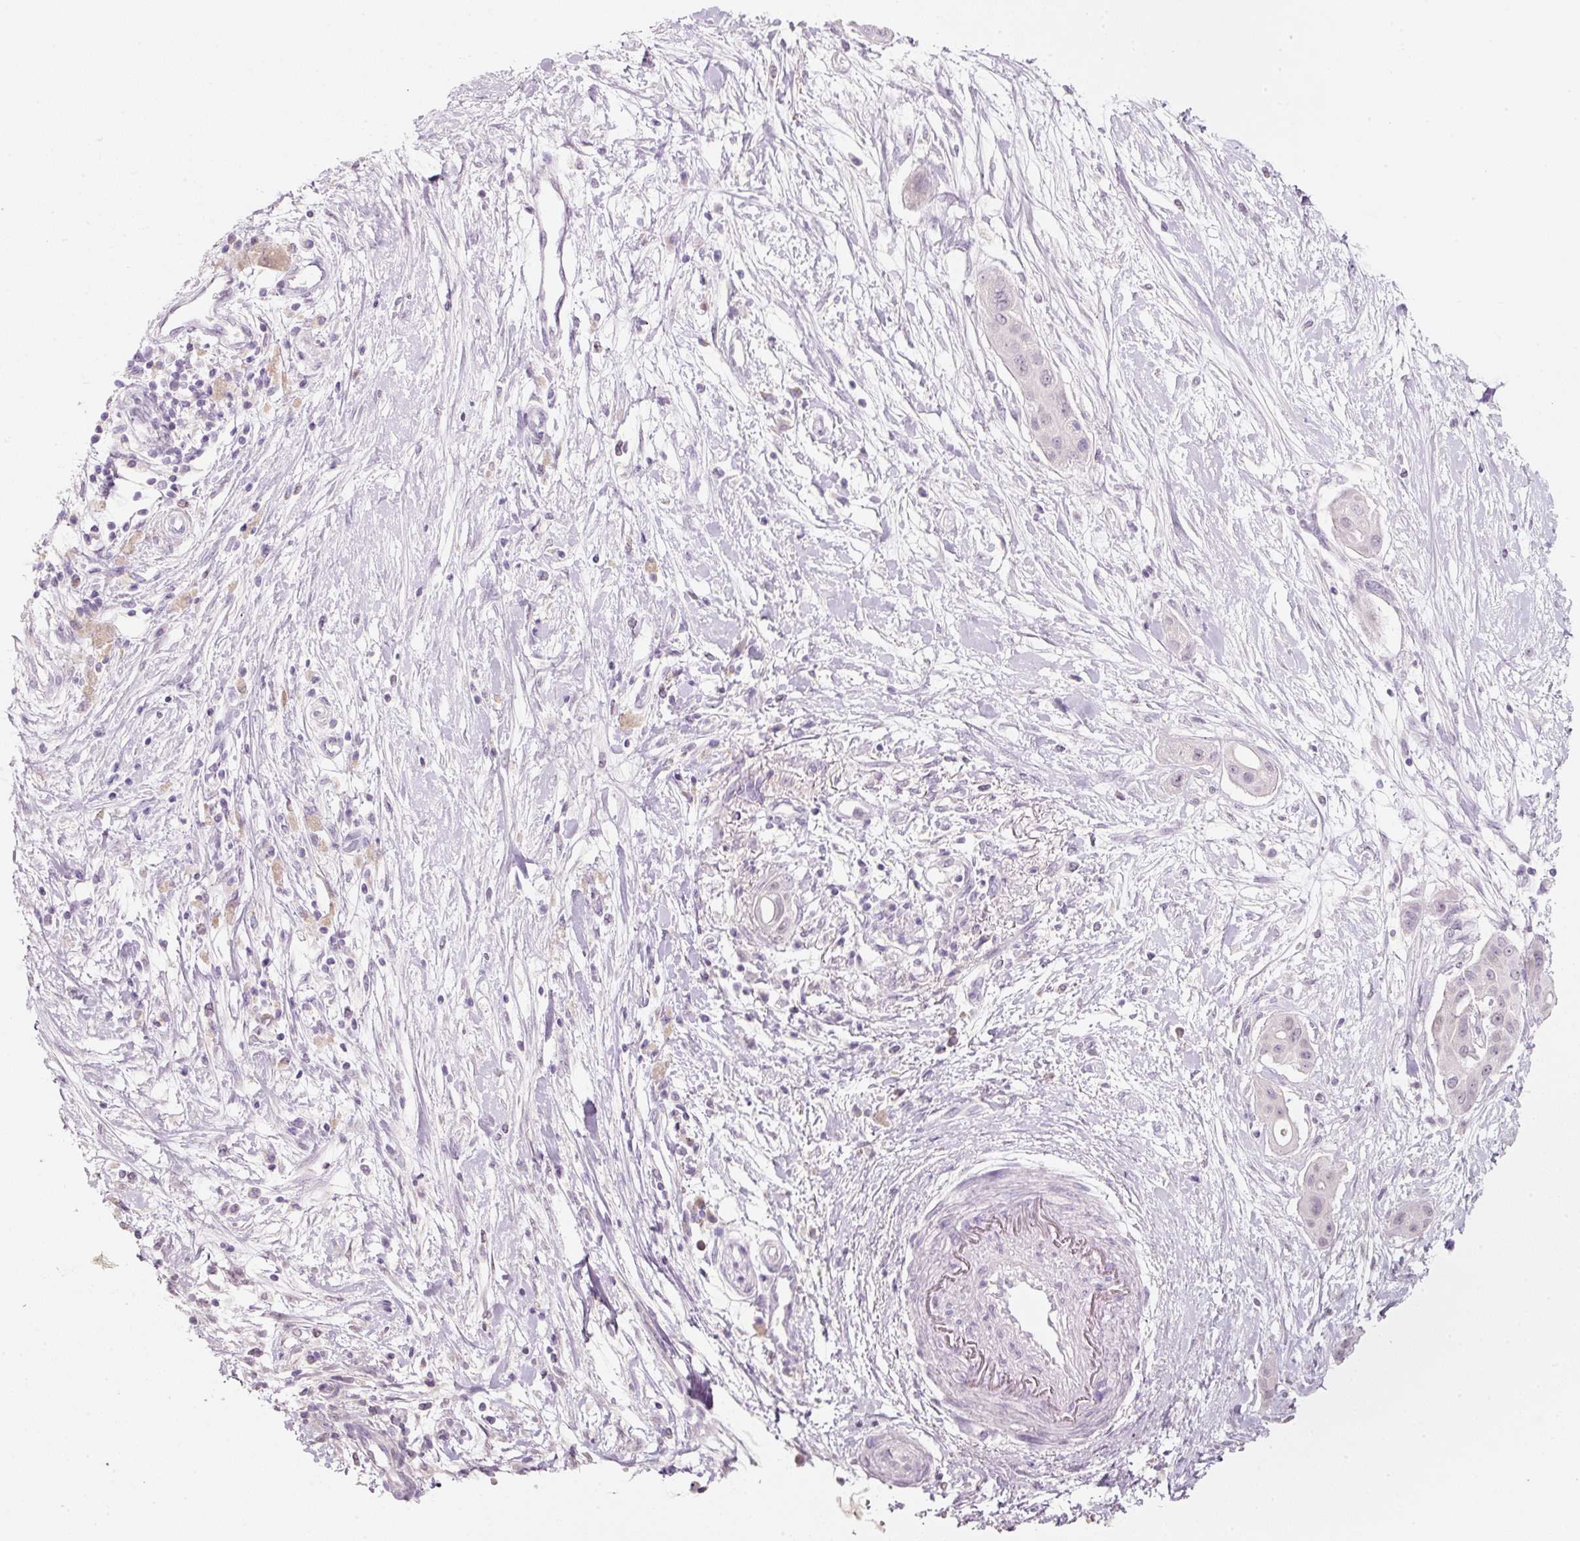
{"staining": {"intensity": "negative", "quantity": "none", "location": "none"}, "tissue": "pancreatic cancer", "cell_type": "Tumor cells", "image_type": "cancer", "snomed": [{"axis": "morphology", "description": "Adenocarcinoma, NOS"}, {"axis": "topography", "description": "Pancreas"}], "caption": "Image shows no significant protein staining in tumor cells of pancreatic cancer (adenocarcinoma). (Brightfield microscopy of DAB immunohistochemistry at high magnification).", "gene": "ENSG00000206549", "patient": {"sex": "male", "age": 68}}